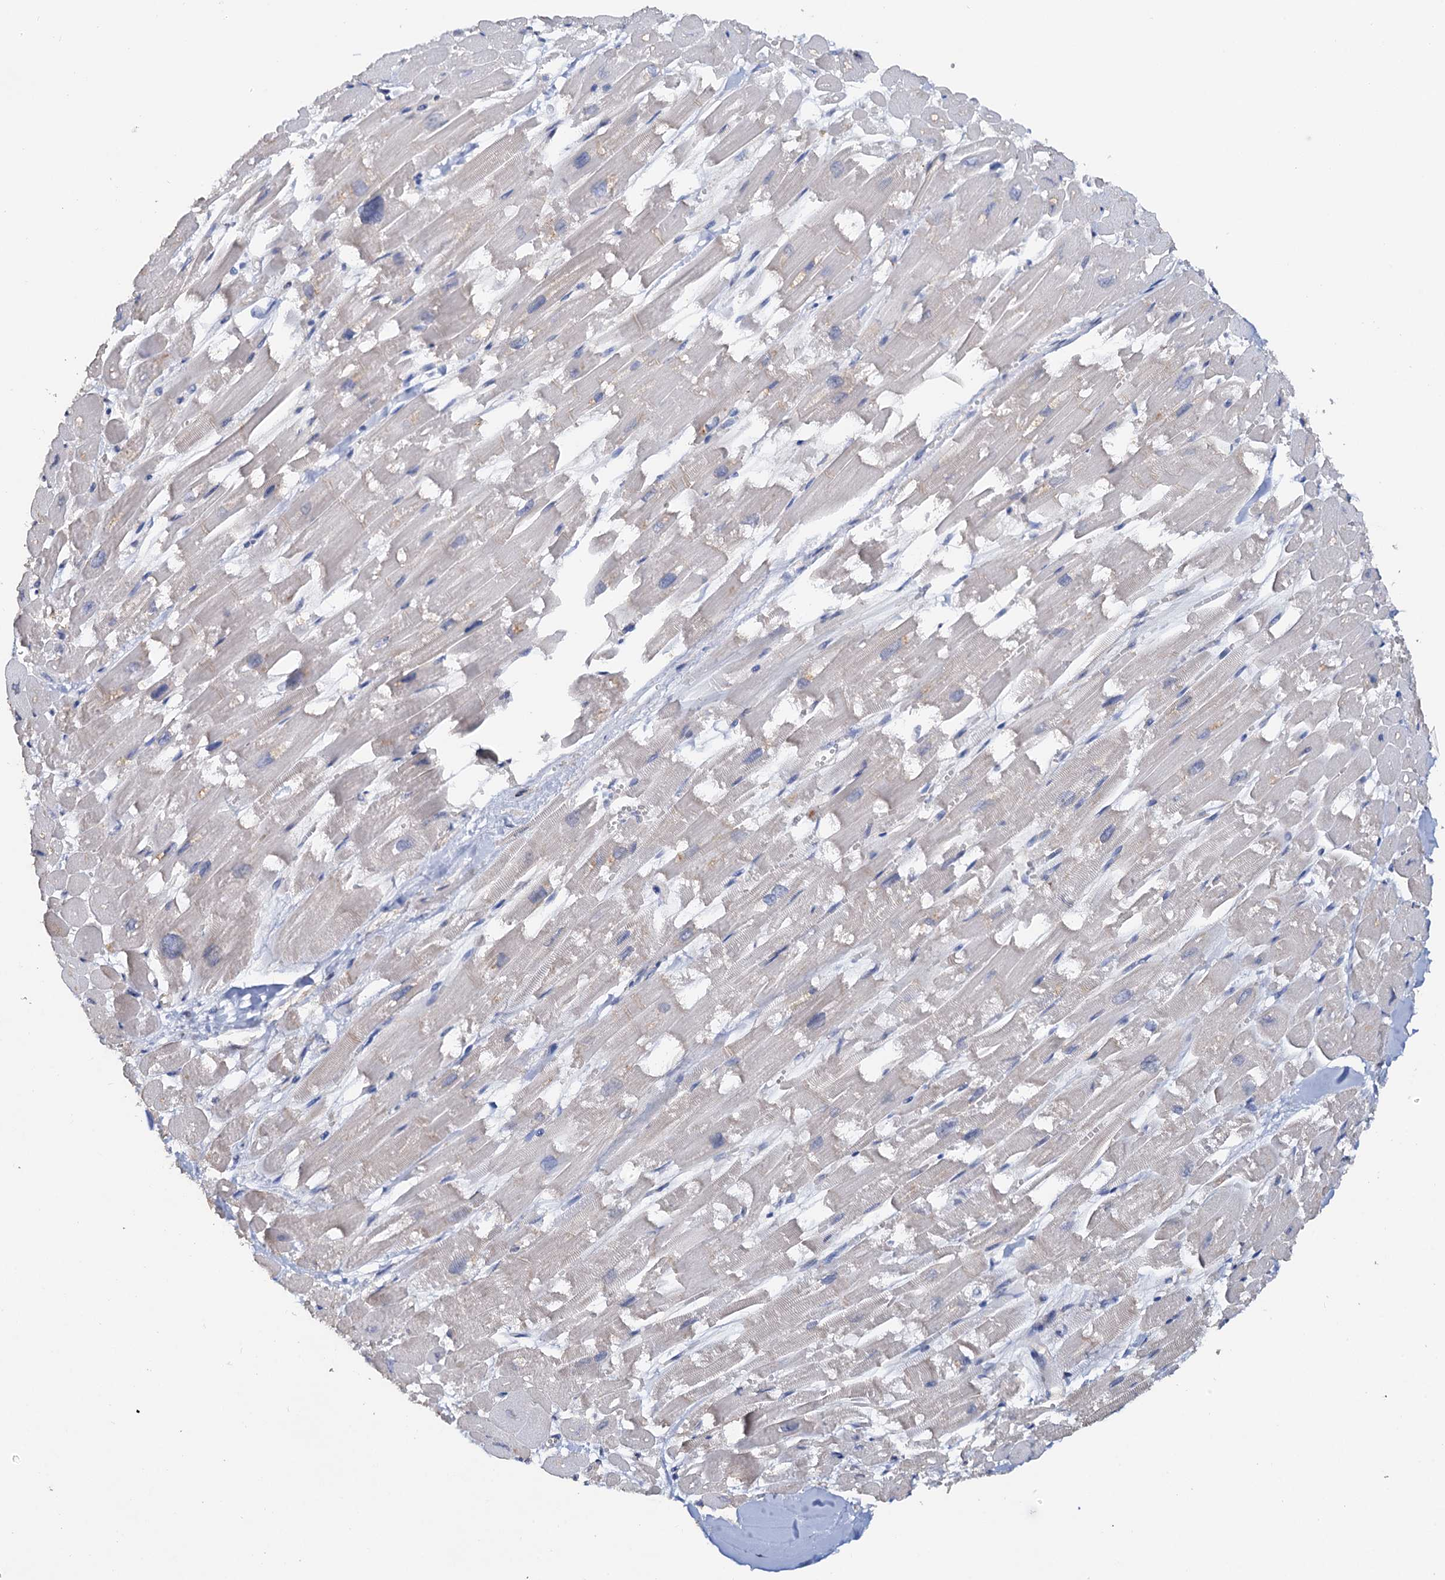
{"staining": {"intensity": "moderate", "quantity": "<25%", "location": "cytoplasmic/membranous"}, "tissue": "heart muscle", "cell_type": "Cardiomyocytes", "image_type": "normal", "snomed": [{"axis": "morphology", "description": "Normal tissue, NOS"}, {"axis": "topography", "description": "Heart"}], "caption": "This is a photomicrograph of IHC staining of benign heart muscle, which shows moderate staining in the cytoplasmic/membranous of cardiomyocytes.", "gene": "C2CD3", "patient": {"sex": "male", "age": 54}}